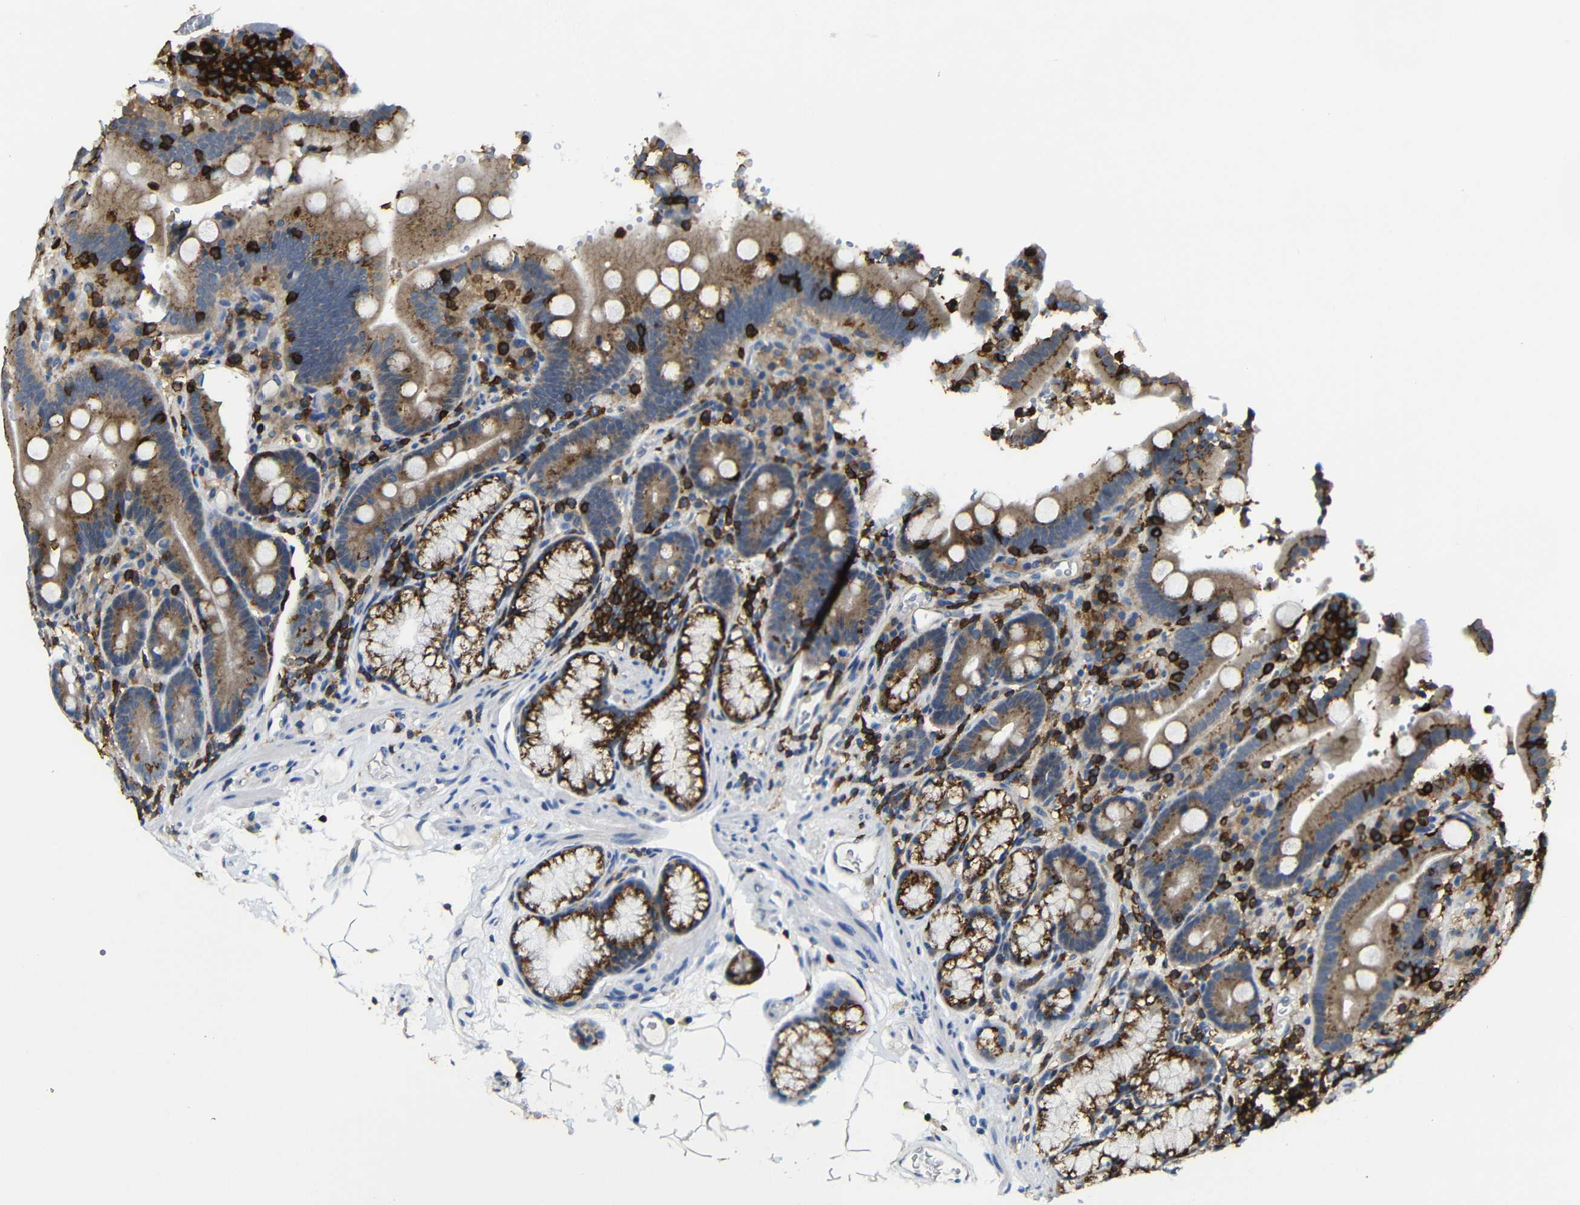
{"staining": {"intensity": "moderate", "quantity": ">75%", "location": "cytoplasmic/membranous"}, "tissue": "duodenum", "cell_type": "Glandular cells", "image_type": "normal", "snomed": [{"axis": "morphology", "description": "Normal tissue, NOS"}, {"axis": "topography", "description": "Small intestine, NOS"}], "caption": "The immunohistochemical stain highlights moderate cytoplasmic/membranous positivity in glandular cells of unremarkable duodenum. (IHC, brightfield microscopy, high magnification).", "gene": "P2RY12", "patient": {"sex": "female", "age": 71}}